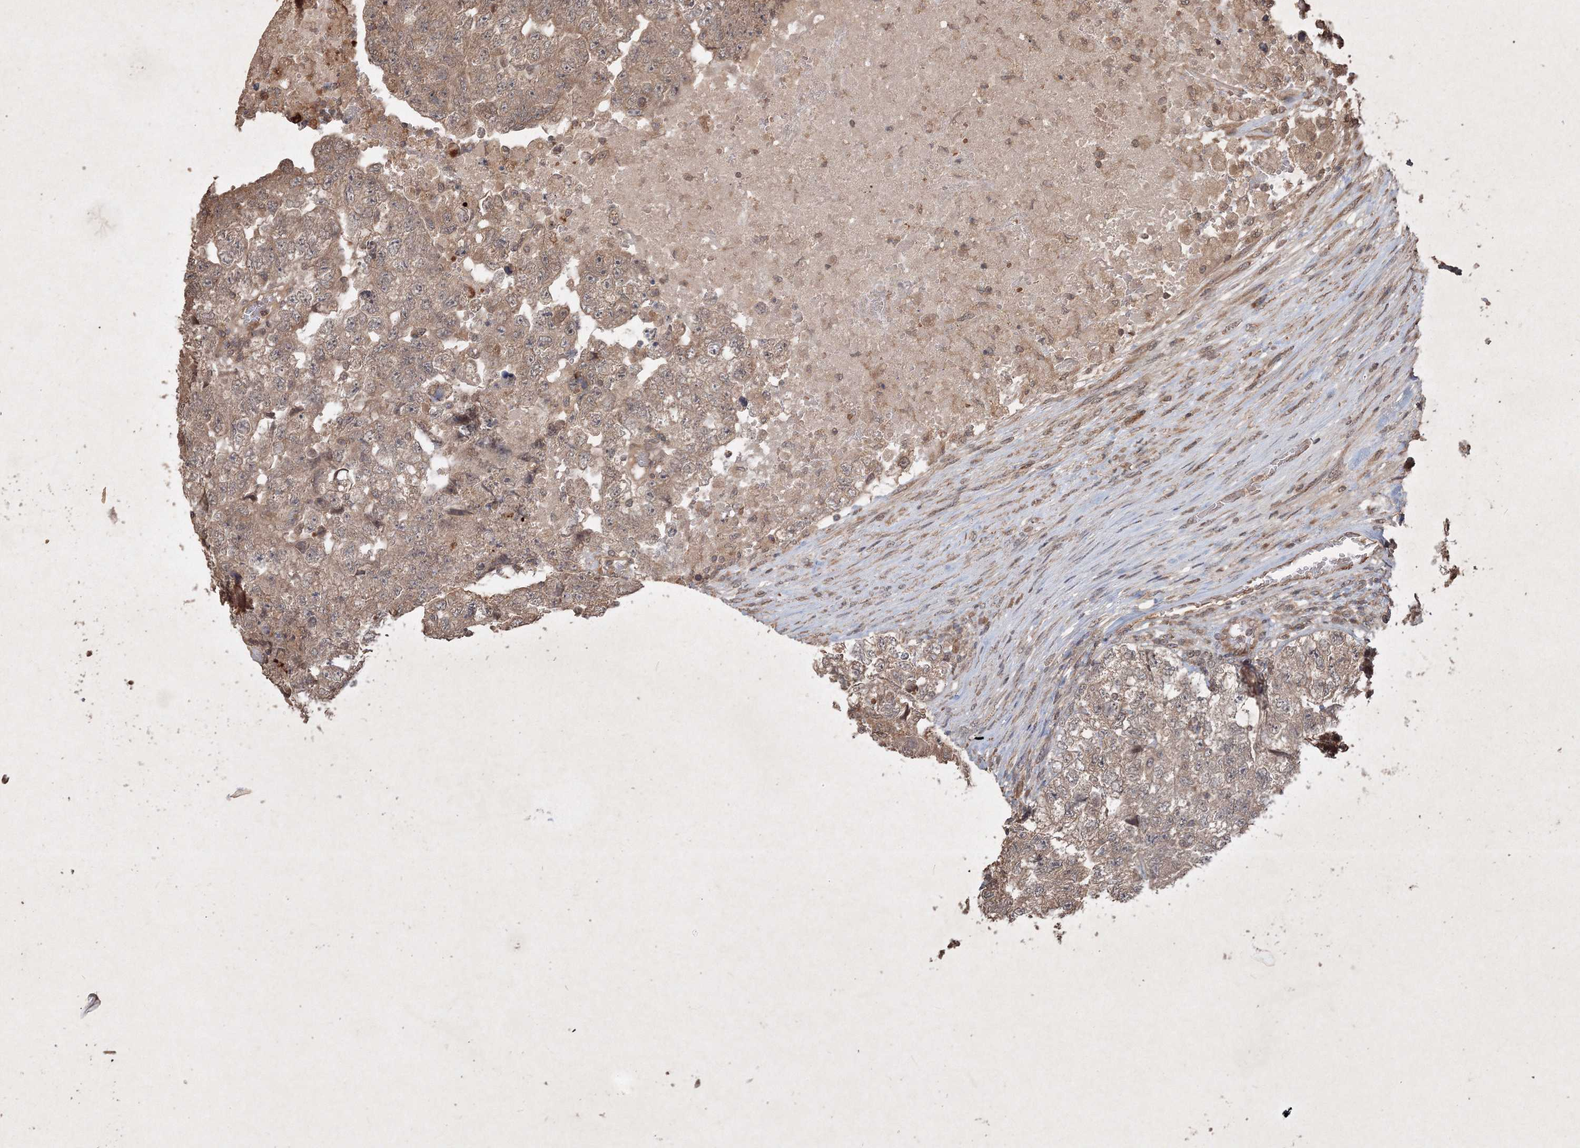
{"staining": {"intensity": "weak", "quantity": ">75%", "location": "cytoplasmic/membranous"}, "tissue": "testis cancer", "cell_type": "Tumor cells", "image_type": "cancer", "snomed": [{"axis": "morphology", "description": "Carcinoma, Embryonal, NOS"}, {"axis": "topography", "description": "Testis"}], "caption": "Testis embryonal carcinoma tissue displays weak cytoplasmic/membranous staining in about >75% of tumor cells", "gene": "PELI3", "patient": {"sex": "male", "age": 36}}